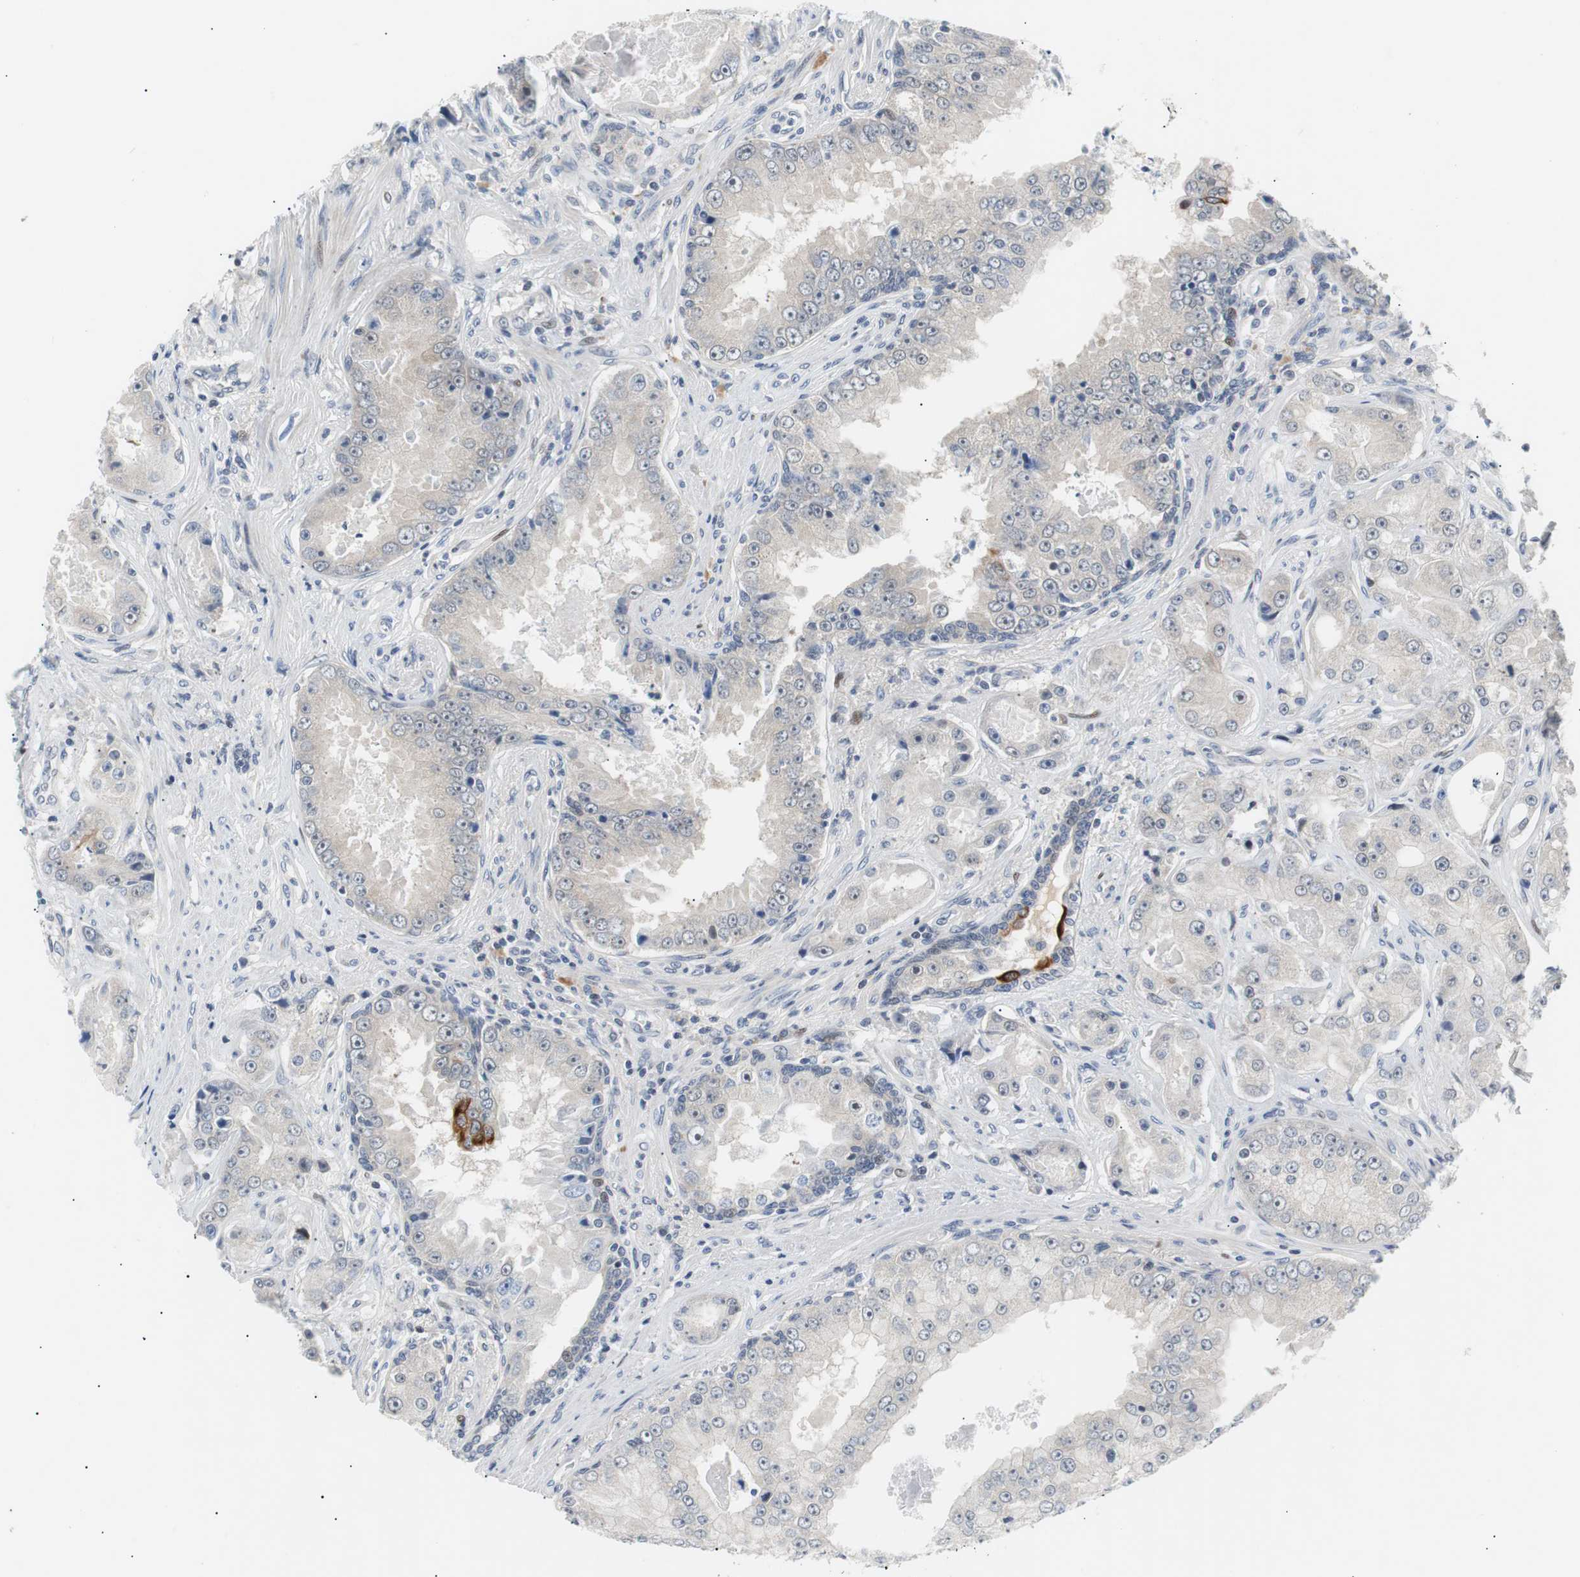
{"staining": {"intensity": "negative", "quantity": "none", "location": "none"}, "tissue": "prostate cancer", "cell_type": "Tumor cells", "image_type": "cancer", "snomed": [{"axis": "morphology", "description": "Adenocarcinoma, High grade"}, {"axis": "topography", "description": "Prostate"}], "caption": "A histopathology image of prostate cancer (high-grade adenocarcinoma) stained for a protein shows no brown staining in tumor cells.", "gene": "MAP2K4", "patient": {"sex": "male", "age": 73}}